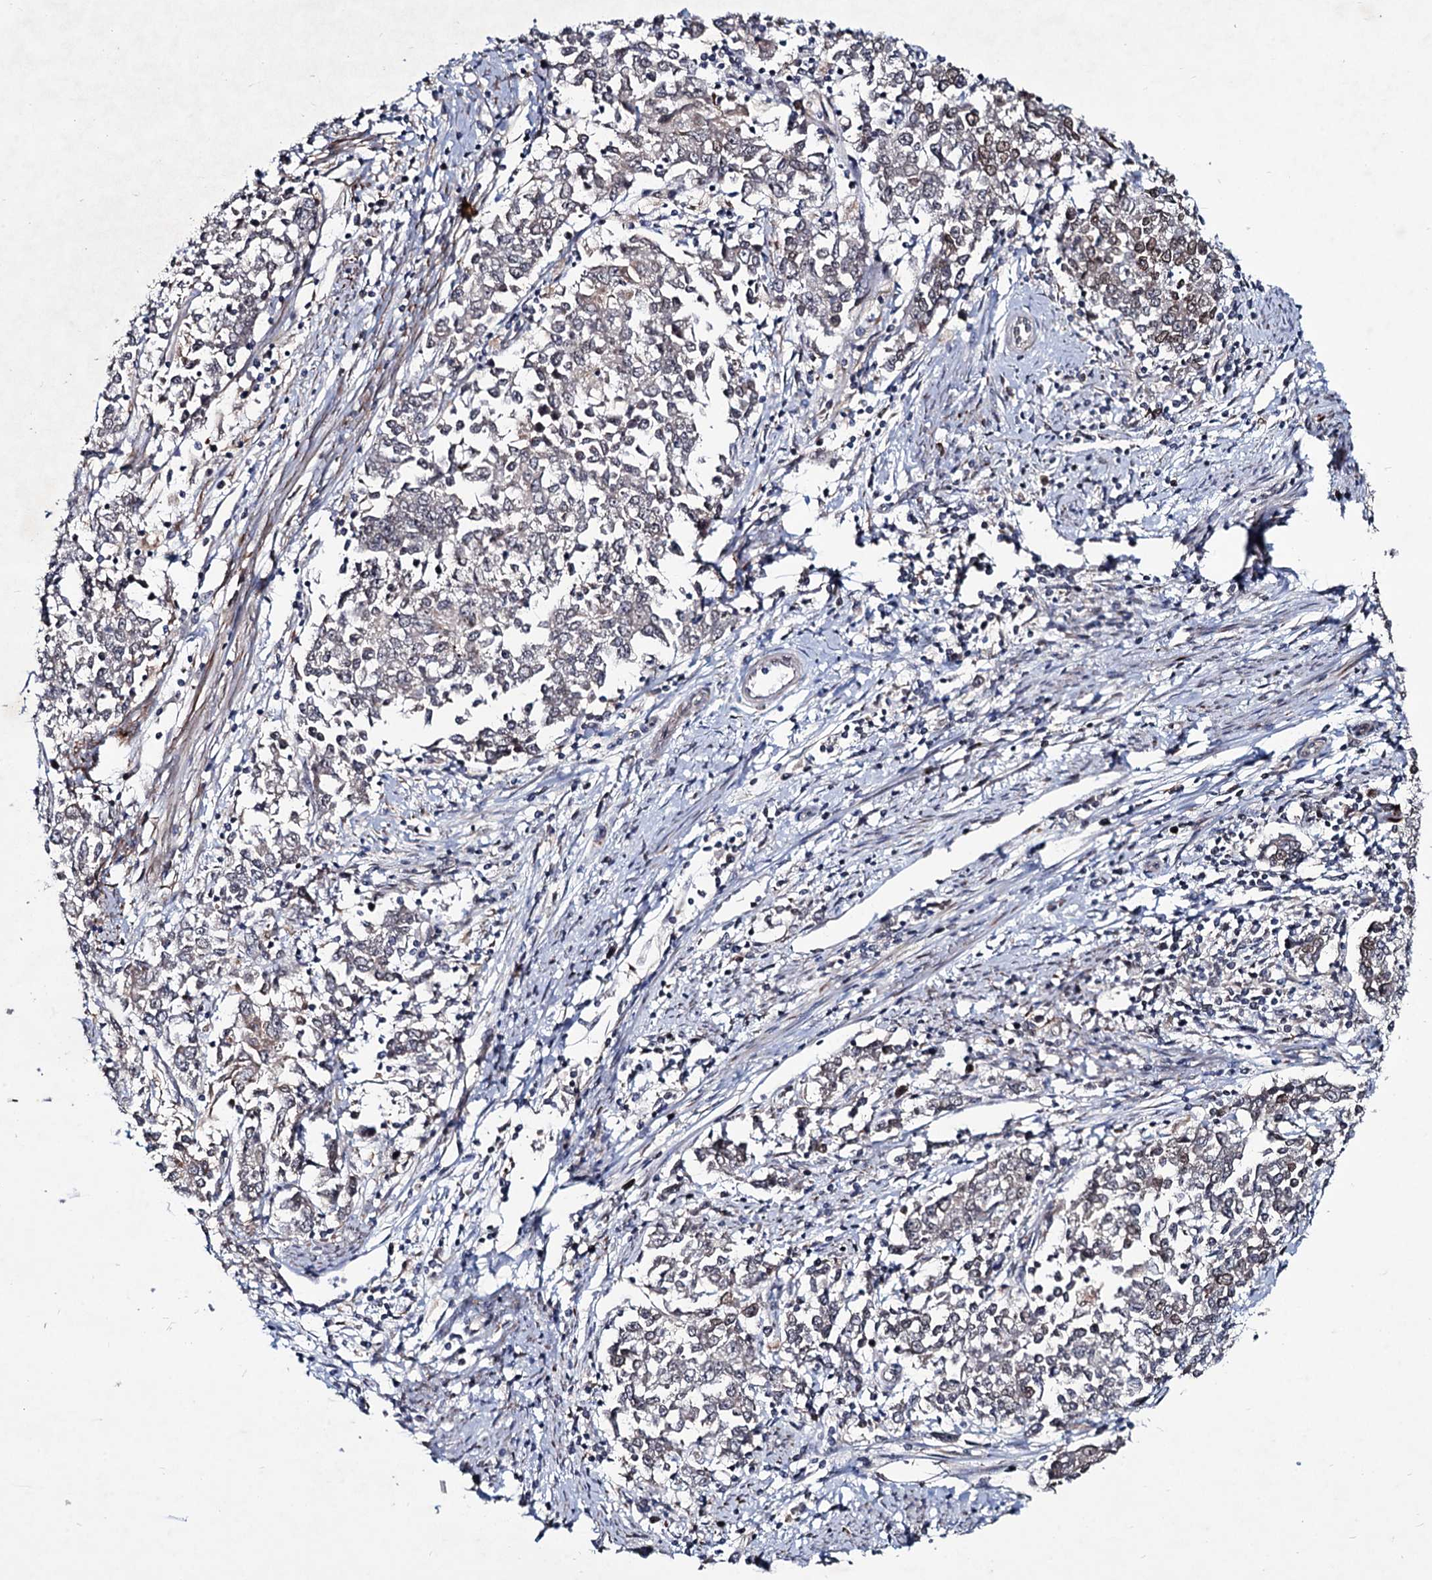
{"staining": {"intensity": "negative", "quantity": "none", "location": "none"}, "tissue": "endometrial cancer", "cell_type": "Tumor cells", "image_type": "cancer", "snomed": [{"axis": "morphology", "description": "Adenocarcinoma, NOS"}, {"axis": "topography", "description": "Endometrium"}], "caption": "IHC image of neoplastic tissue: human adenocarcinoma (endometrial) stained with DAB shows no significant protein positivity in tumor cells. Nuclei are stained in blue.", "gene": "RNF6", "patient": {"sex": "female", "age": 50}}